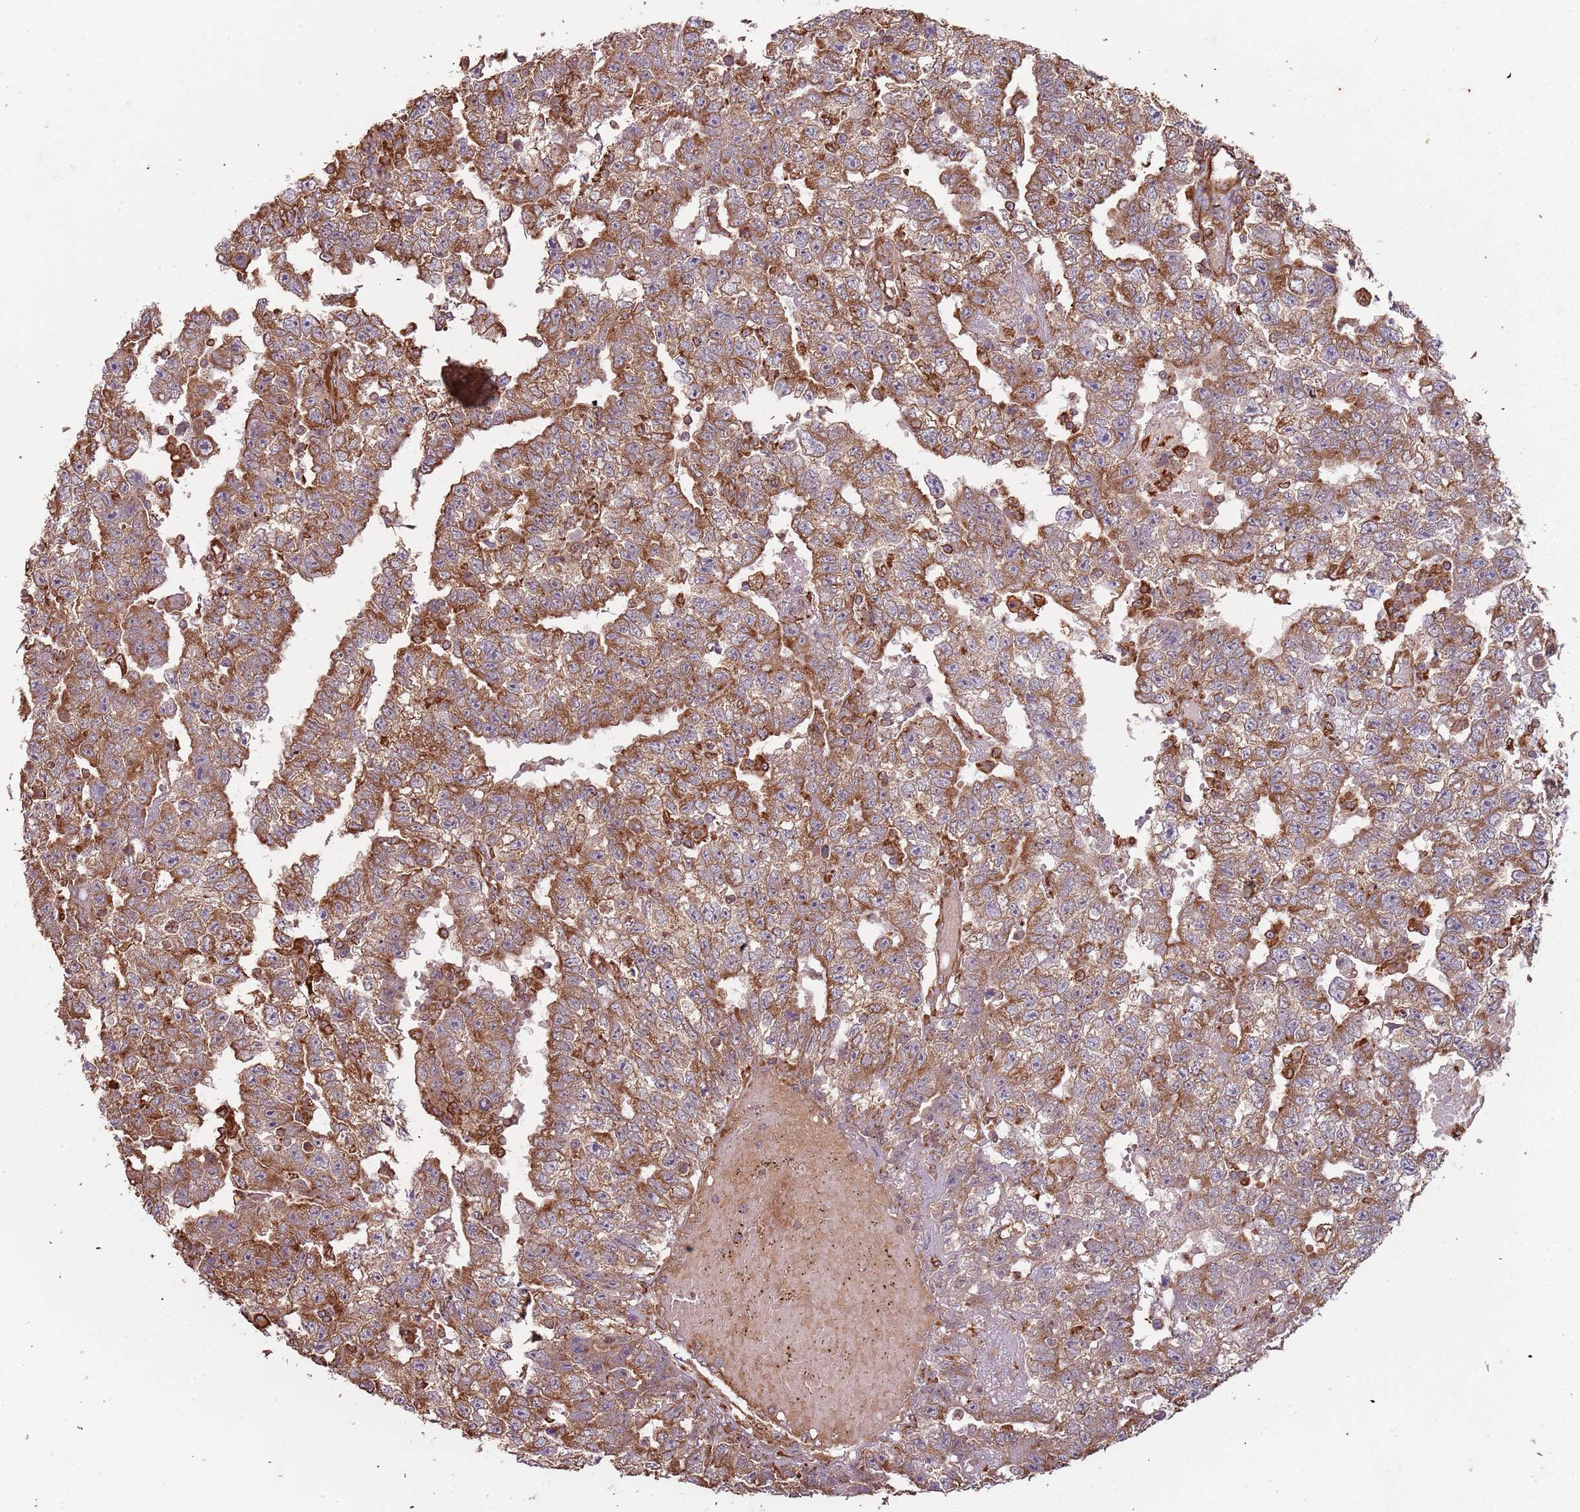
{"staining": {"intensity": "moderate", "quantity": ">75%", "location": "cytoplasmic/membranous"}, "tissue": "testis cancer", "cell_type": "Tumor cells", "image_type": "cancer", "snomed": [{"axis": "morphology", "description": "Carcinoma, Embryonal, NOS"}, {"axis": "topography", "description": "Testis"}], "caption": "Immunohistochemical staining of human testis embryonal carcinoma demonstrates moderate cytoplasmic/membranous protein staining in about >75% of tumor cells. The protein is shown in brown color, while the nuclei are stained blue.", "gene": "ATOSB", "patient": {"sex": "male", "age": 25}}